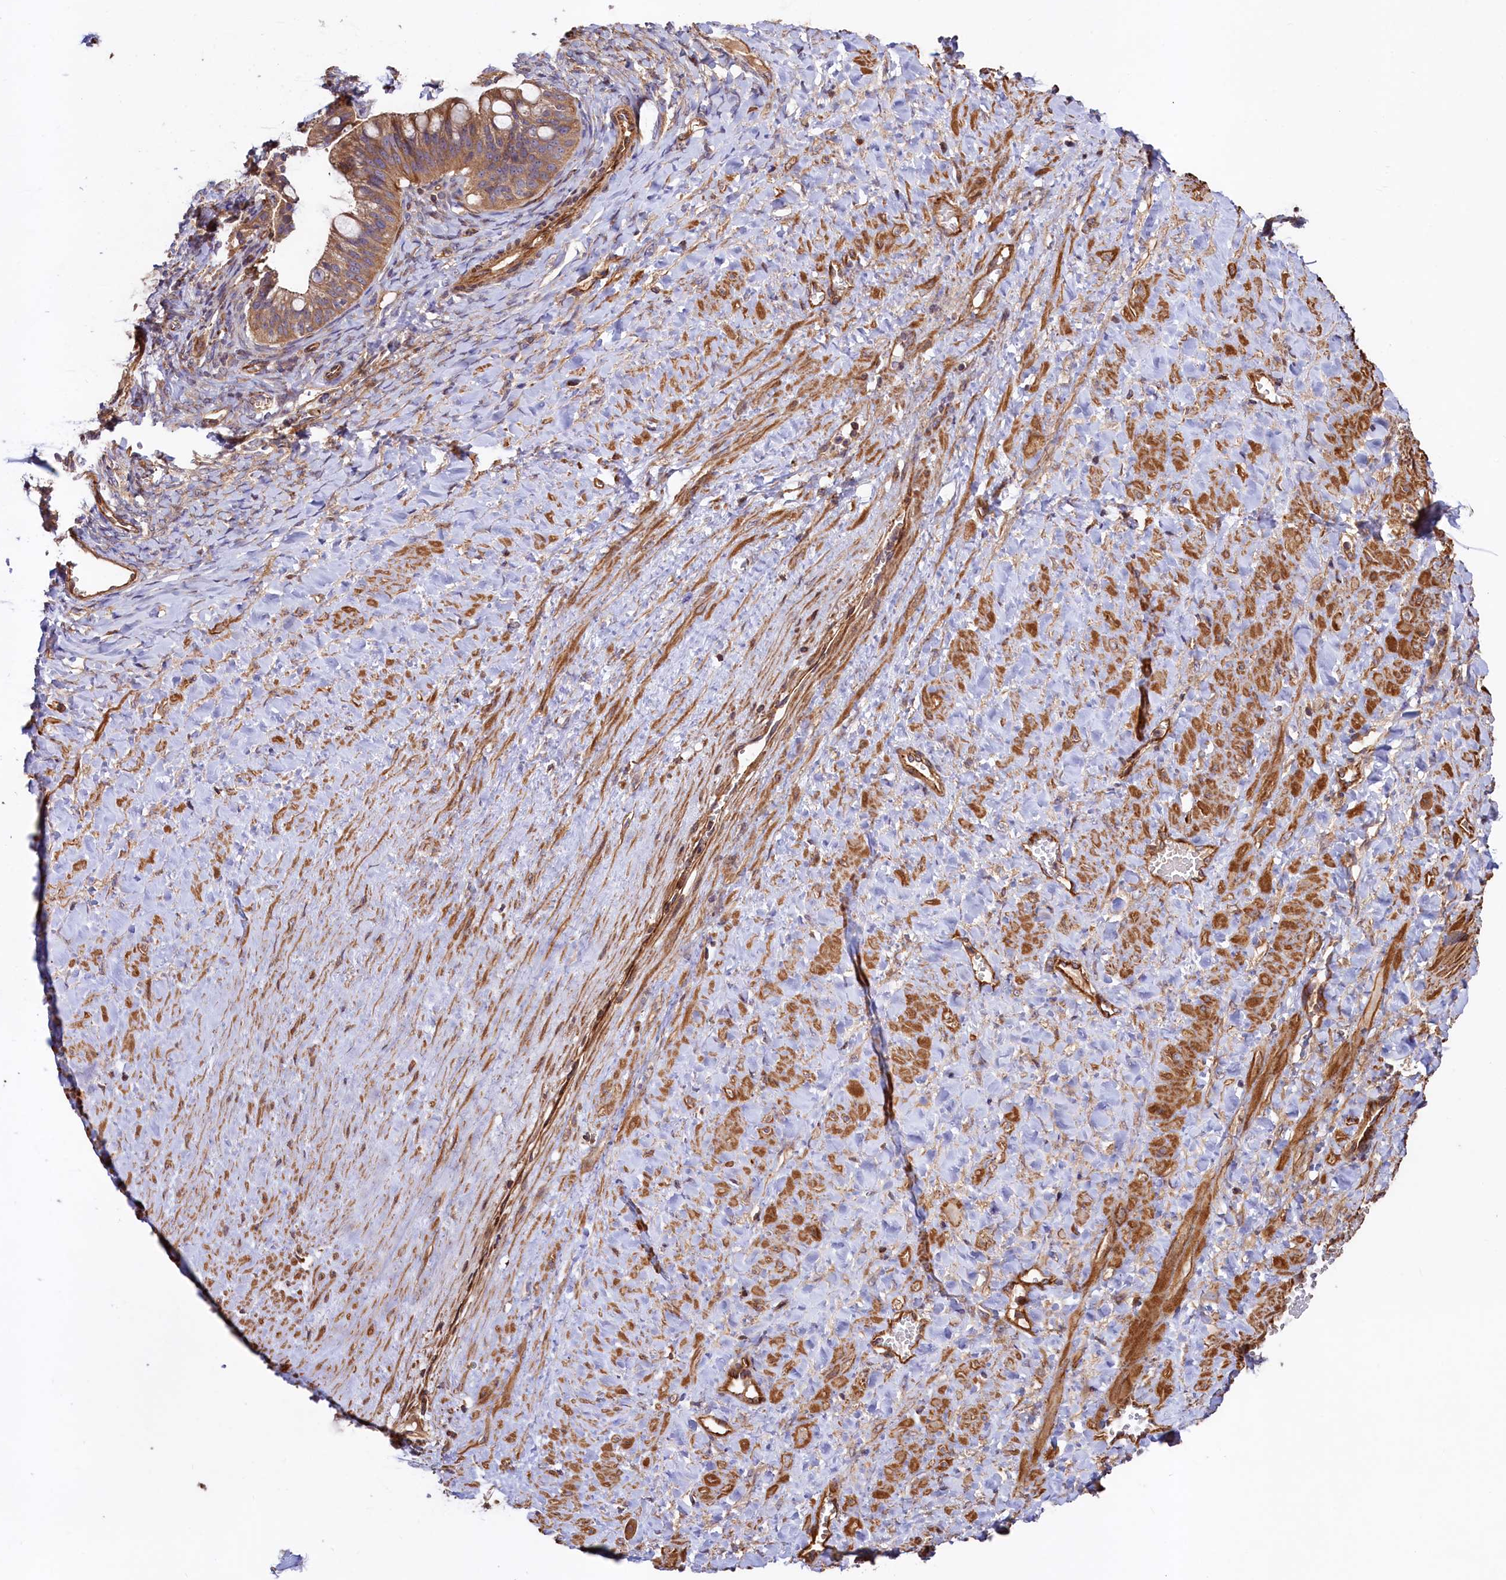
{"staining": {"intensity": "moderate", "quantity": ">75%", "location": "cytoplasmic/membranous"}, "tissue": "ovarian cancer", "cell_type": "Tumor cells", "image_type": "cancer", "snomed": [{"axis": "morphology", "description": "Cystadenocarcinoma, mucinous, NOS"}, {"axis": "topography", "description": "Ovary"}], "caption": "Immunohistochemistry (DAB) staining of human ovarian cancer (mucinous cystadenocarcinoma) exhibits moderate cytoplasmic/membranous protein staining in approximately >75% of tumor cells.", "gene": "KLHDC4", "patient": {"sex": "female", "age": 73}}